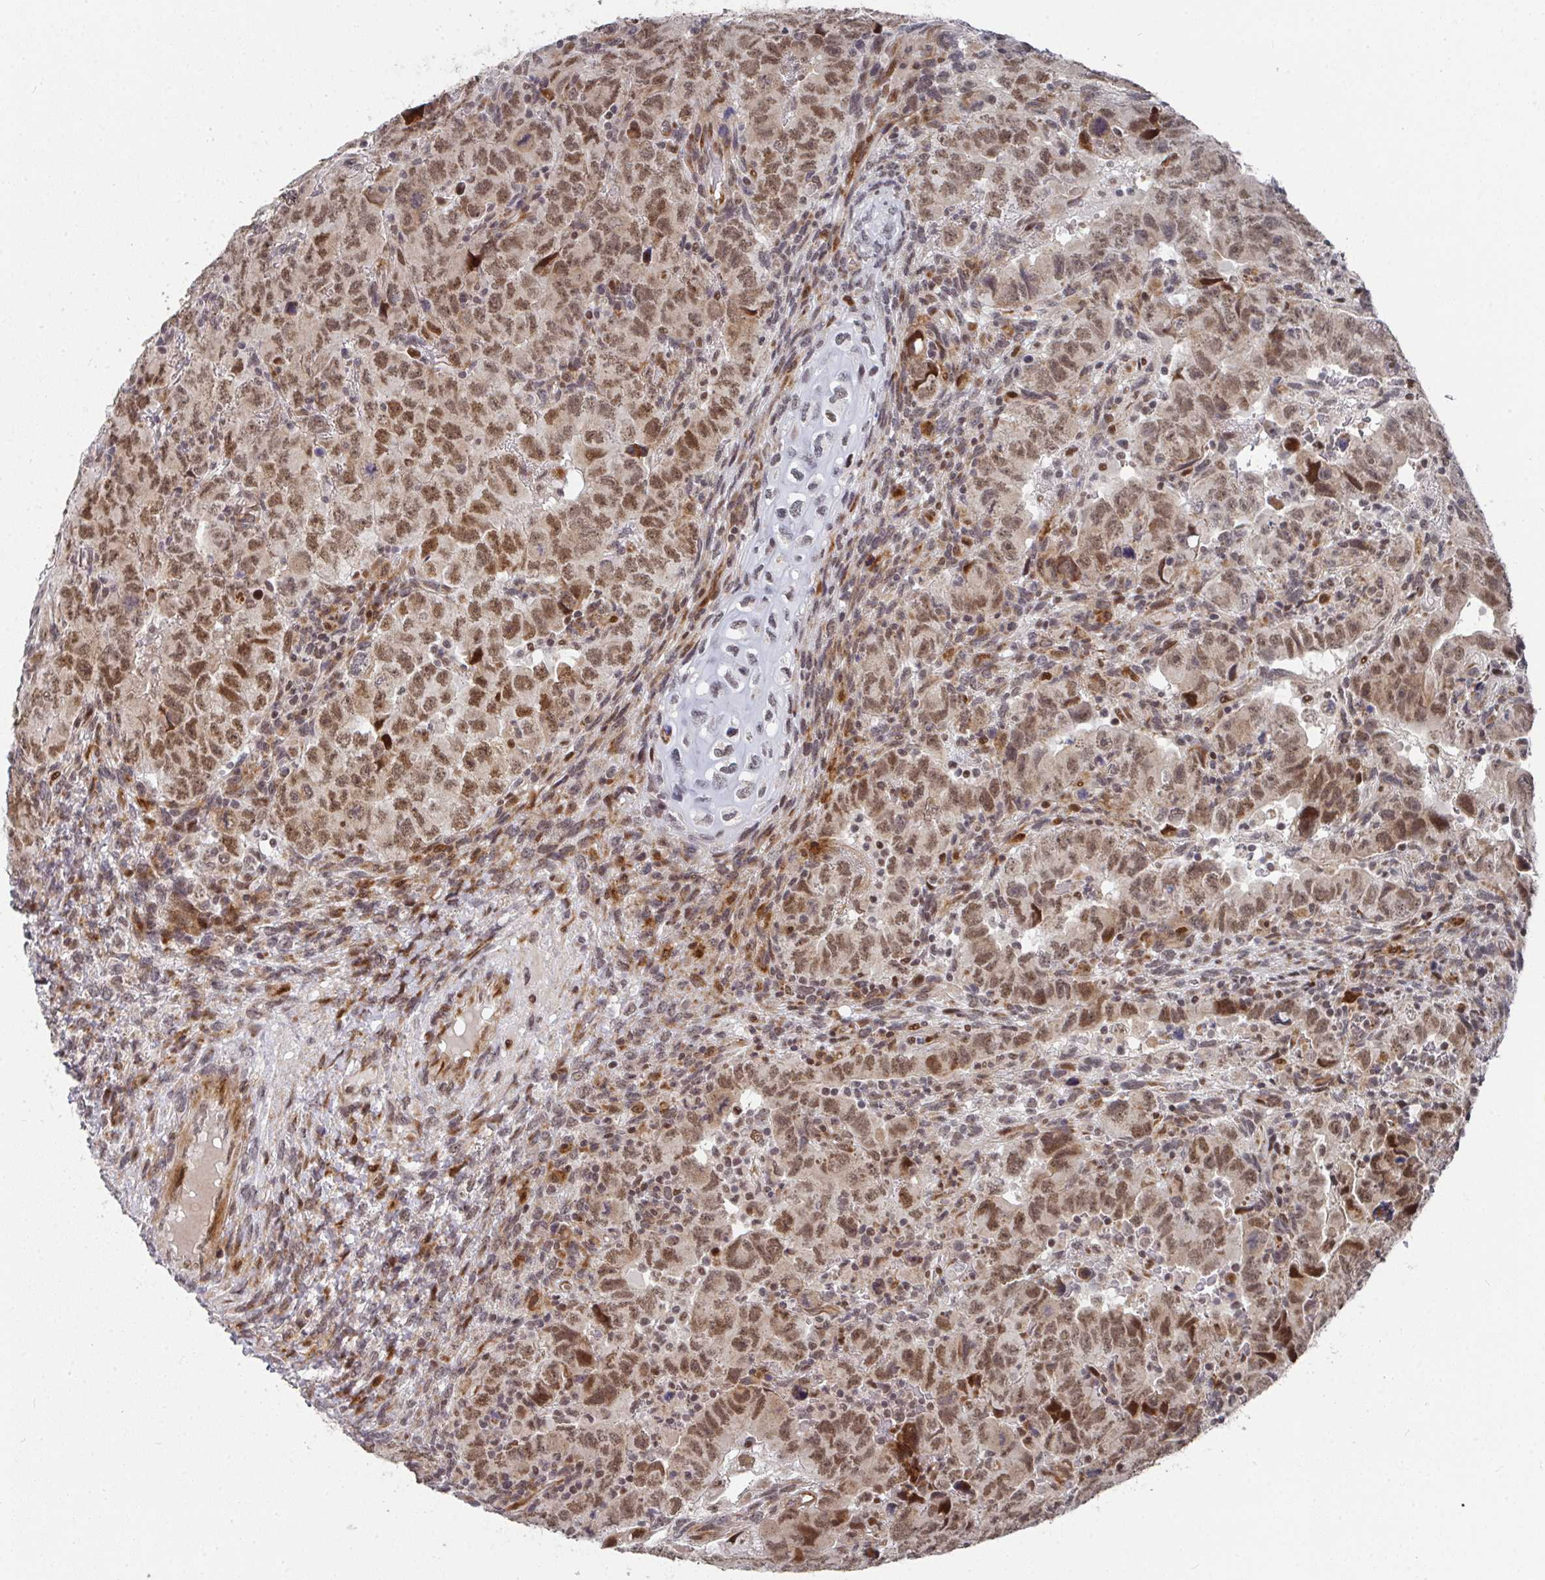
{"staining": {"intensity": "moderate", "quantity": ">75%", "location": "nuclear"}, "tissue": "testis cancer", "cell_type": "Tumor cells", "image_type": "cancer", "snomed": [{"axis": "morphology", "description": "Carcinoma, Embryonal, NOS"}, {"axis": "topography", "description": "Testis"}], "caption": "A histopathology image of human testis cancer (embryonal carcinoma) stained for a protein reveals moderate nuclear brown staining in tumor cells.", "gene": "RBBP5", "patient": {"sex": "male", "age": 24}}